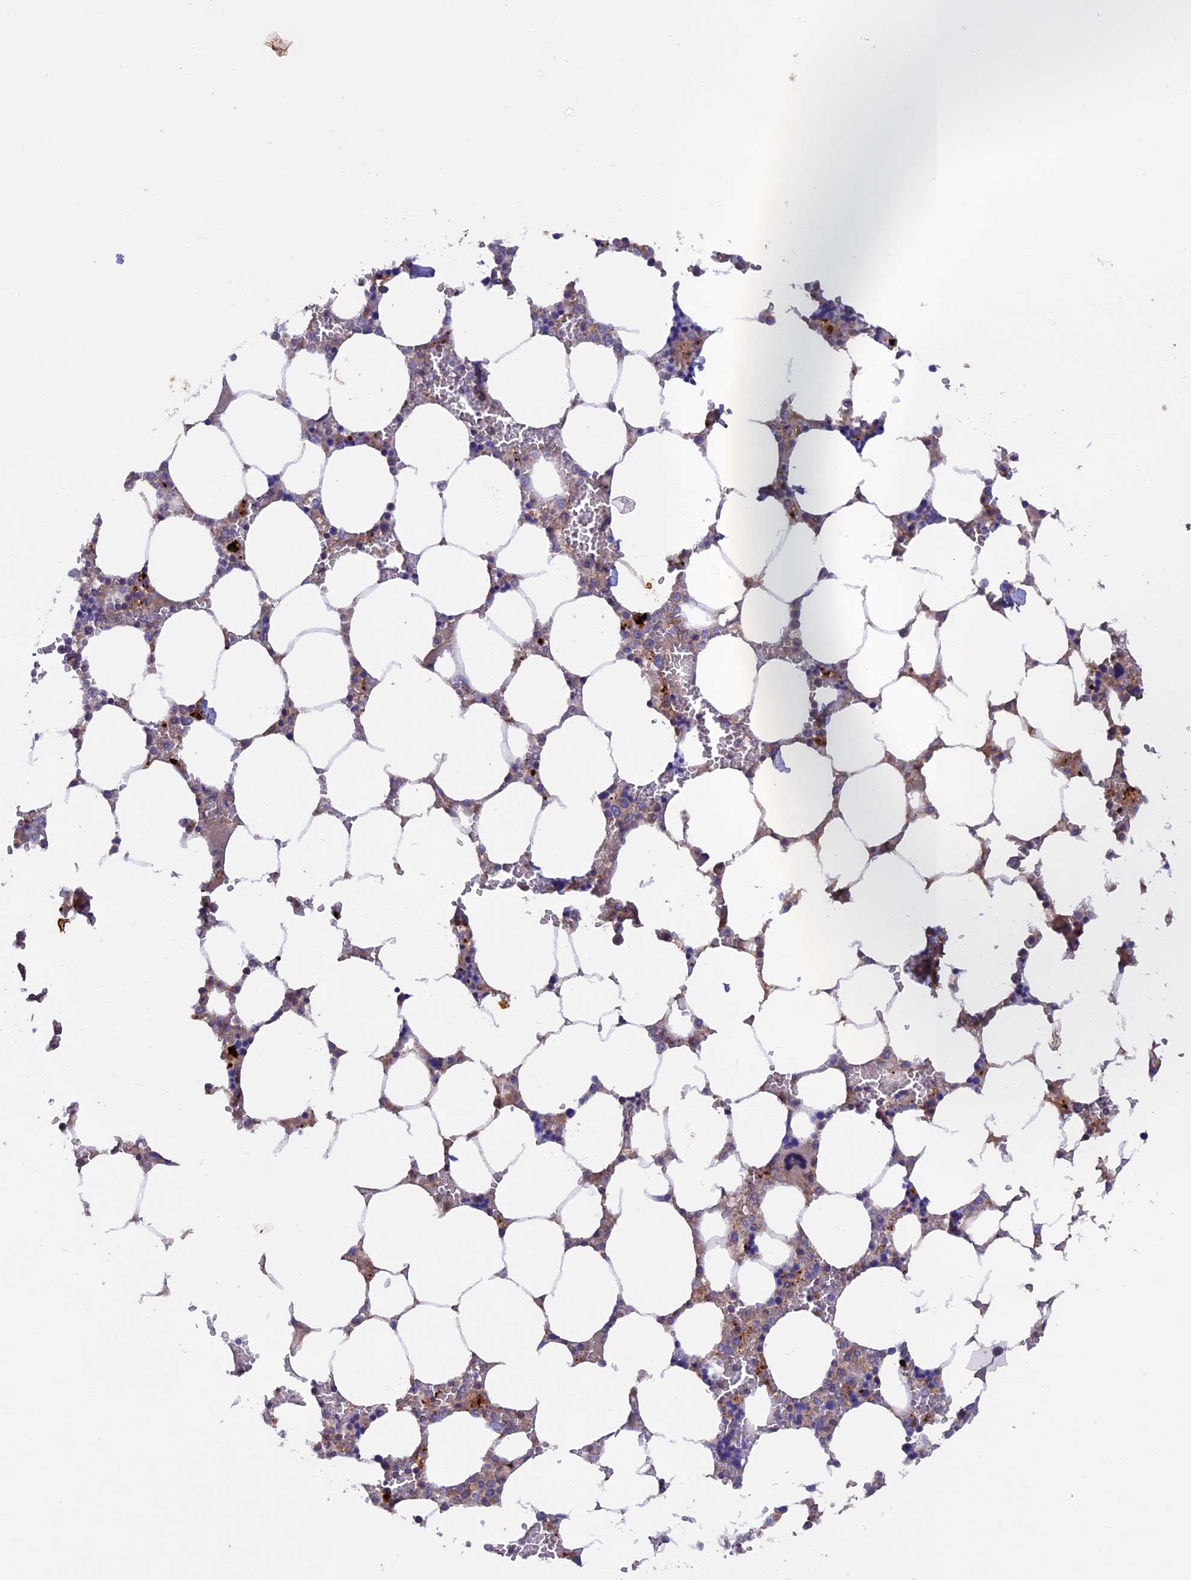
{"staining": {"intensity": "moderate", "quantity": "<25%", "location": "cytoplasmic/membranous"}, "tissue": "bone marrow", "cell_type": "Hematopoietic cells", "image_type": "normal", "snomed": [{"axis": "morphology", "description": "Normal tissue, NOS"}, {"axis": "topography", "description": "Bone marrow"}], "caption": "This is an image of immunohistochemistry staining of unremarkable bone marrow, which shows moderate expression in the cytoplasmic/membranous of hematopoietic cells.", "gene": "PTPN9", "patient": {"sex": "male", "age": 64}}